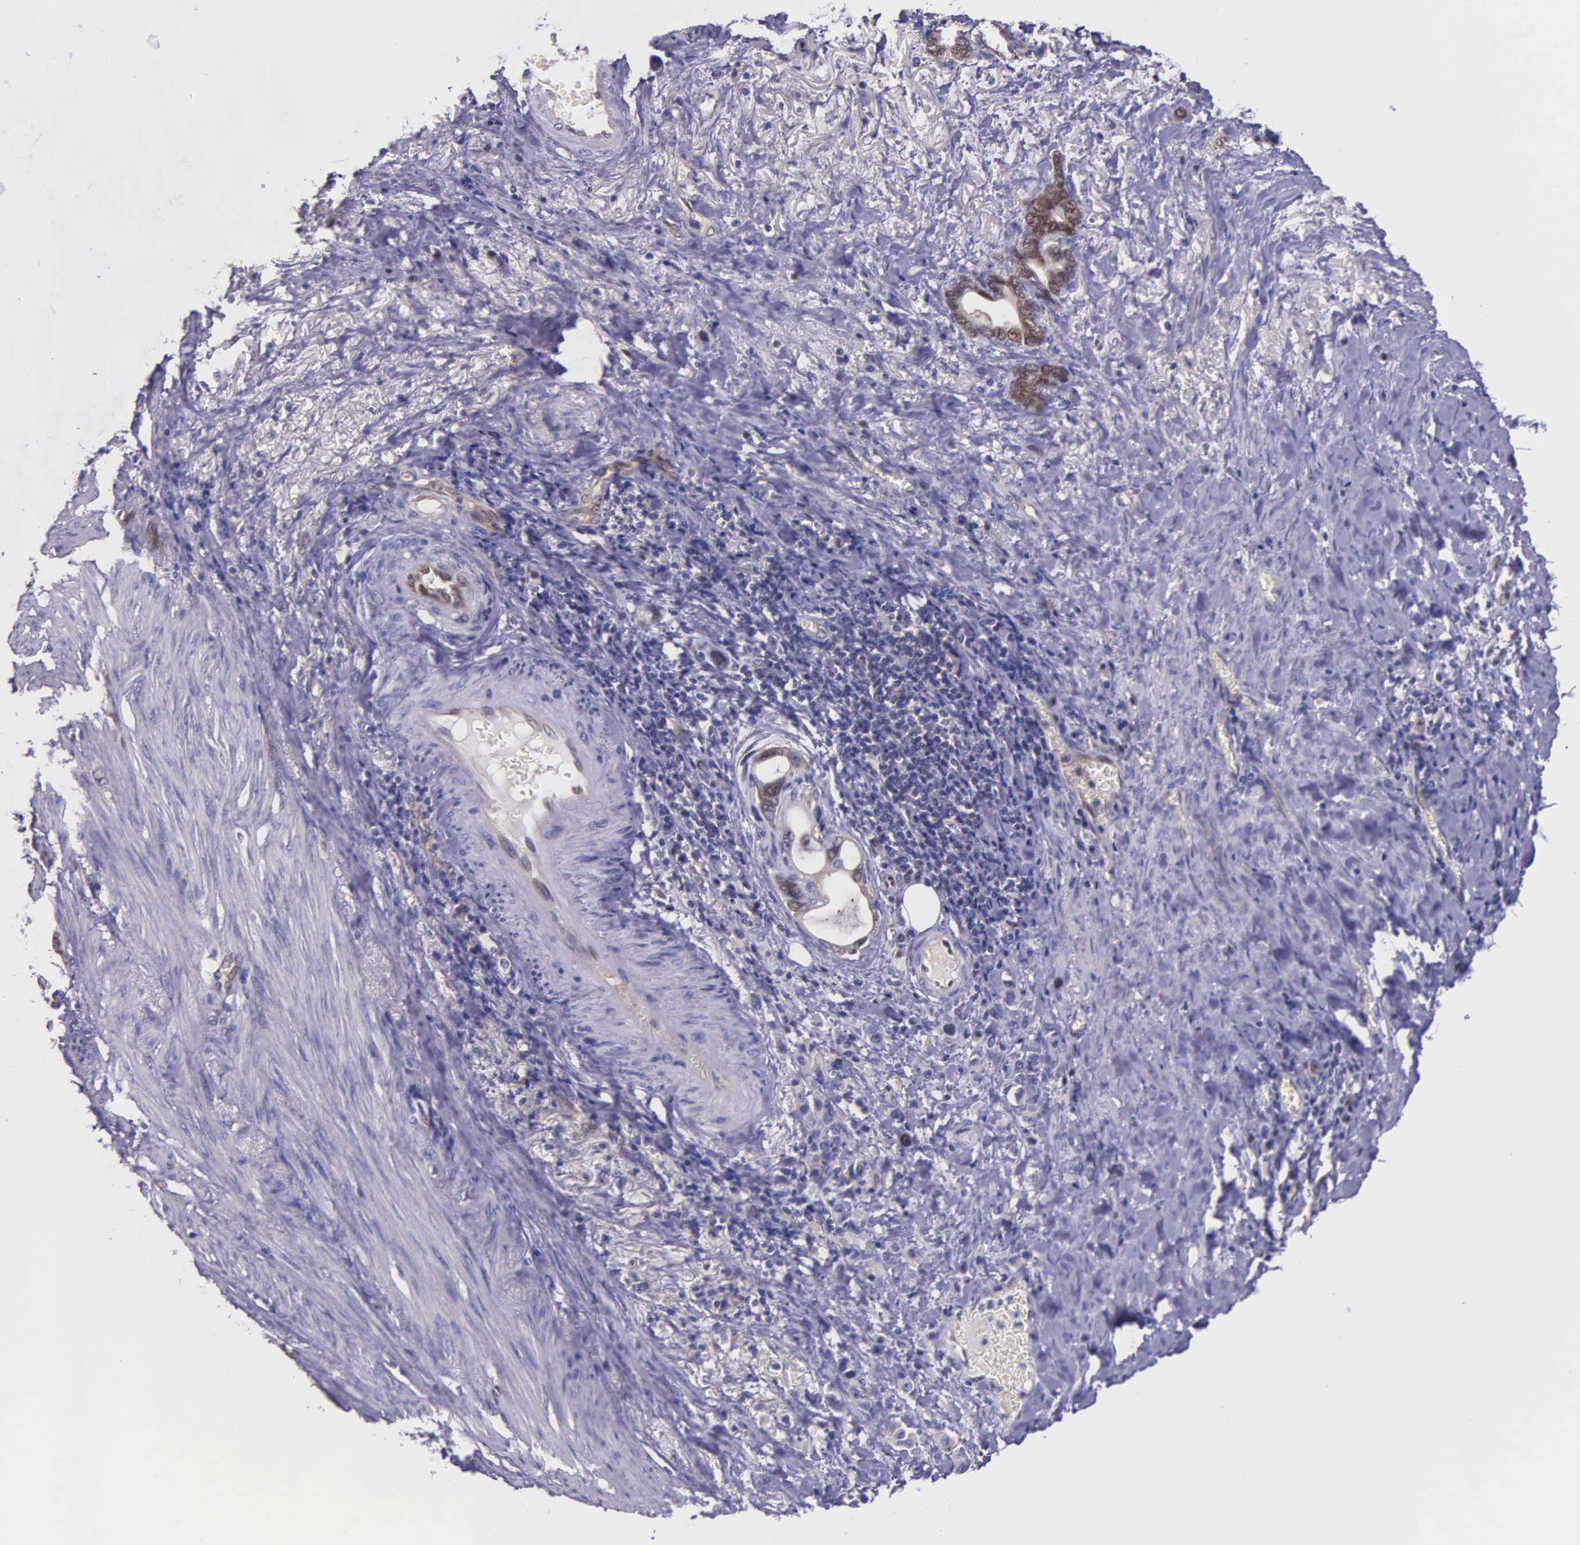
{"staining": {"intensity": "moderate", "quantity": ">75%", "location": "cytoplasmic/membranous"}, "tissue": "stomach cancer", "cell_type": "Tumor cells", "image_type": "cancer", "snomed": [{"axis": "morphology", "description": "Adenocarcinoma, NOS"}, {"axis": "topography", "description": "Stomach"}], "caption": "Stomach adenocarcinoma tissue demonstrates moderate cytoplasmic/membranous expression in approximately >75% of tumor cells, visualized by immunohistochemistry. (Brightfield microscopy of DAB IHC at high magnification).", "gene": "GMPR2", "patient": {"sex": "male", "age": 78}}